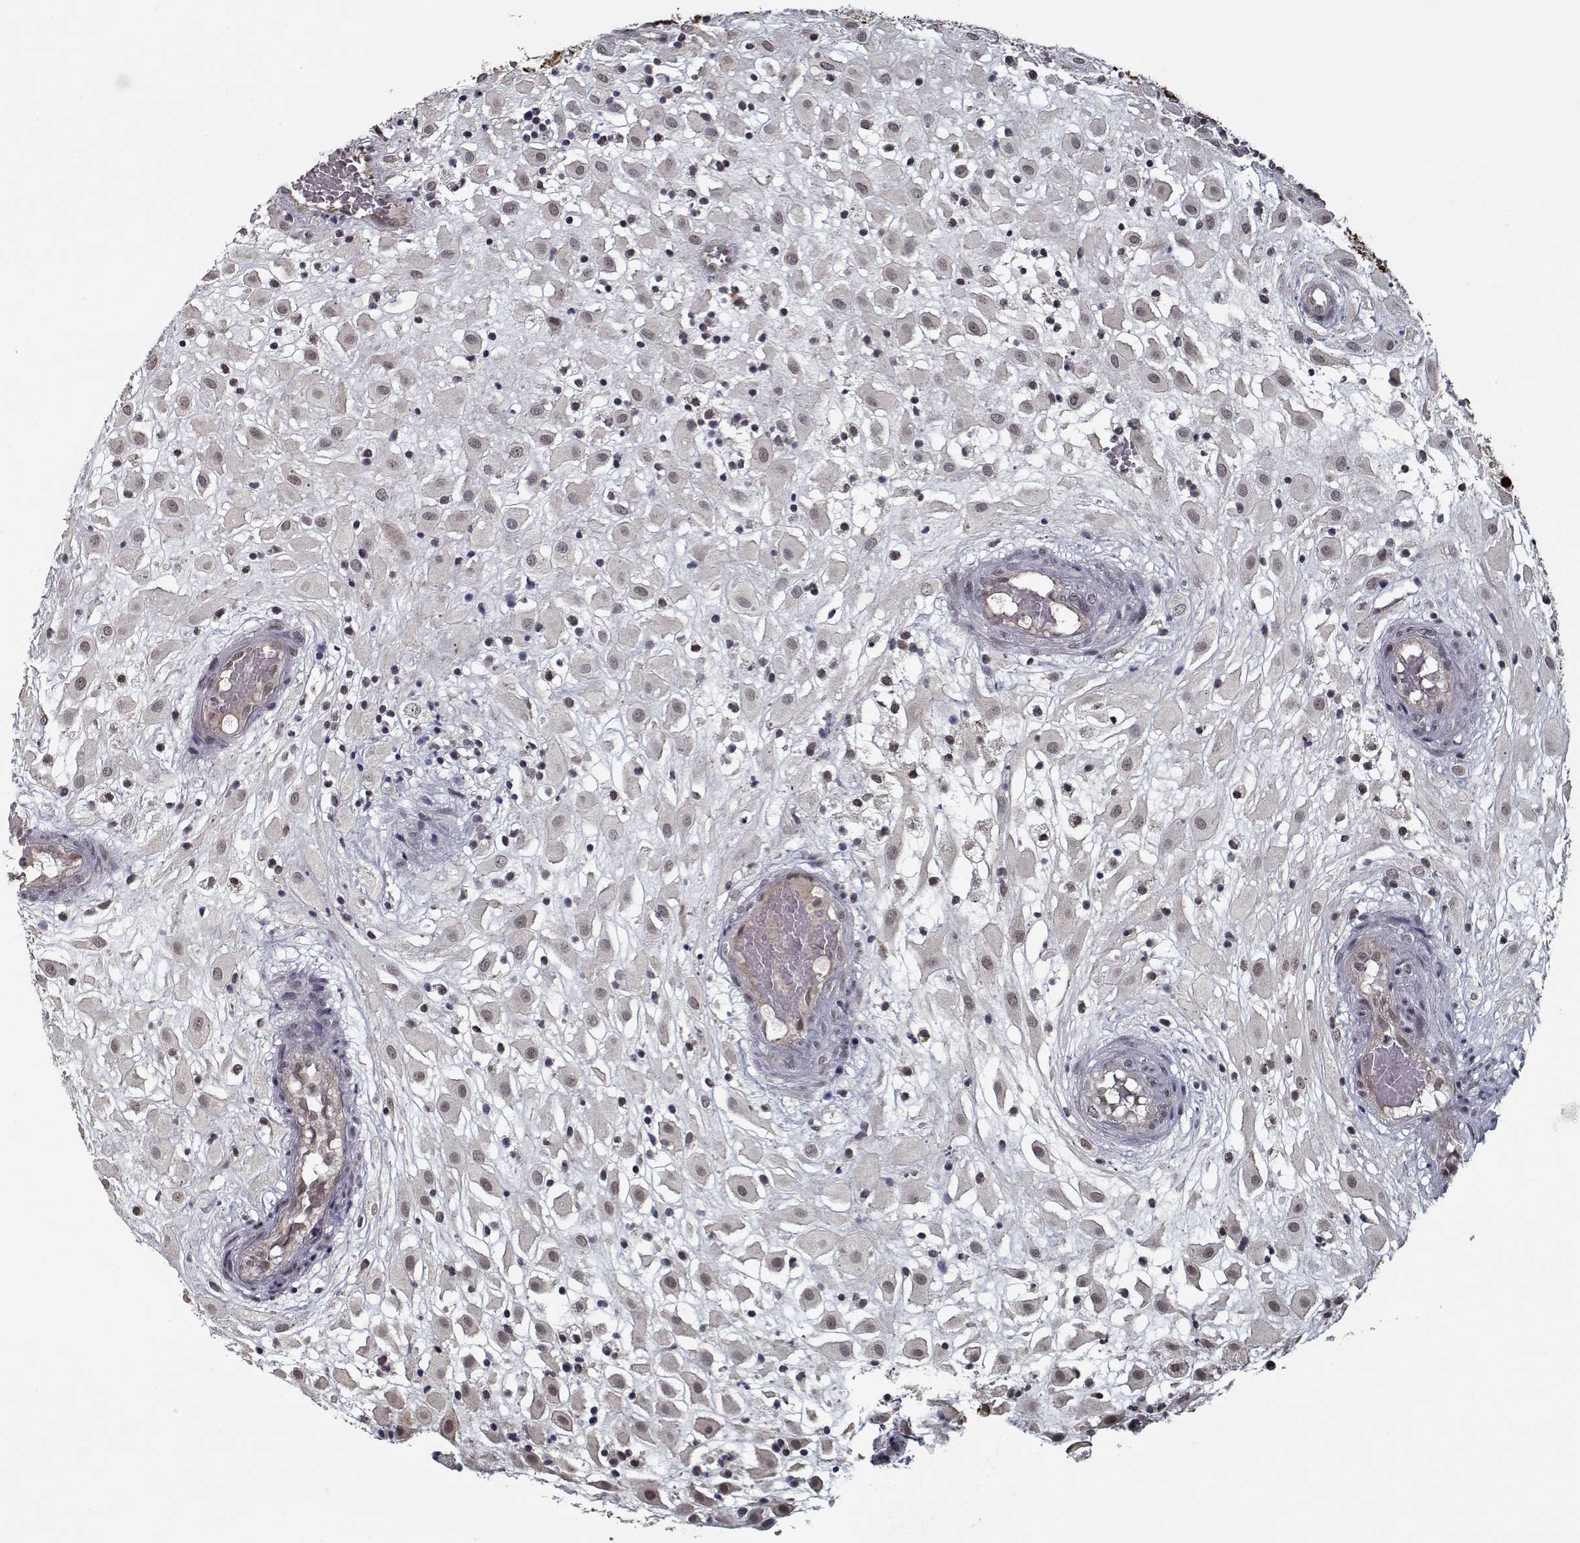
{"staining": {"intensity": "negative", "quantity": "none", "location": "none"}, "tissue": "placenta", "cell_type": "Decidual cells", "image_type": "normal", "snomed": [{"axis": "morphology", "description": "Normal tissue, NOS"}, {"axis": "topography", "description": "Placenta"}], "caption": "Immunohistochemistry micrograph of unremarkable placenta: human placenta stained with DAB exhibits no significant protein staining in decidual cells. (DAB IHC, high magnification).", "gene": "NLK", "patient": {"sex": "female", "age": 24}}